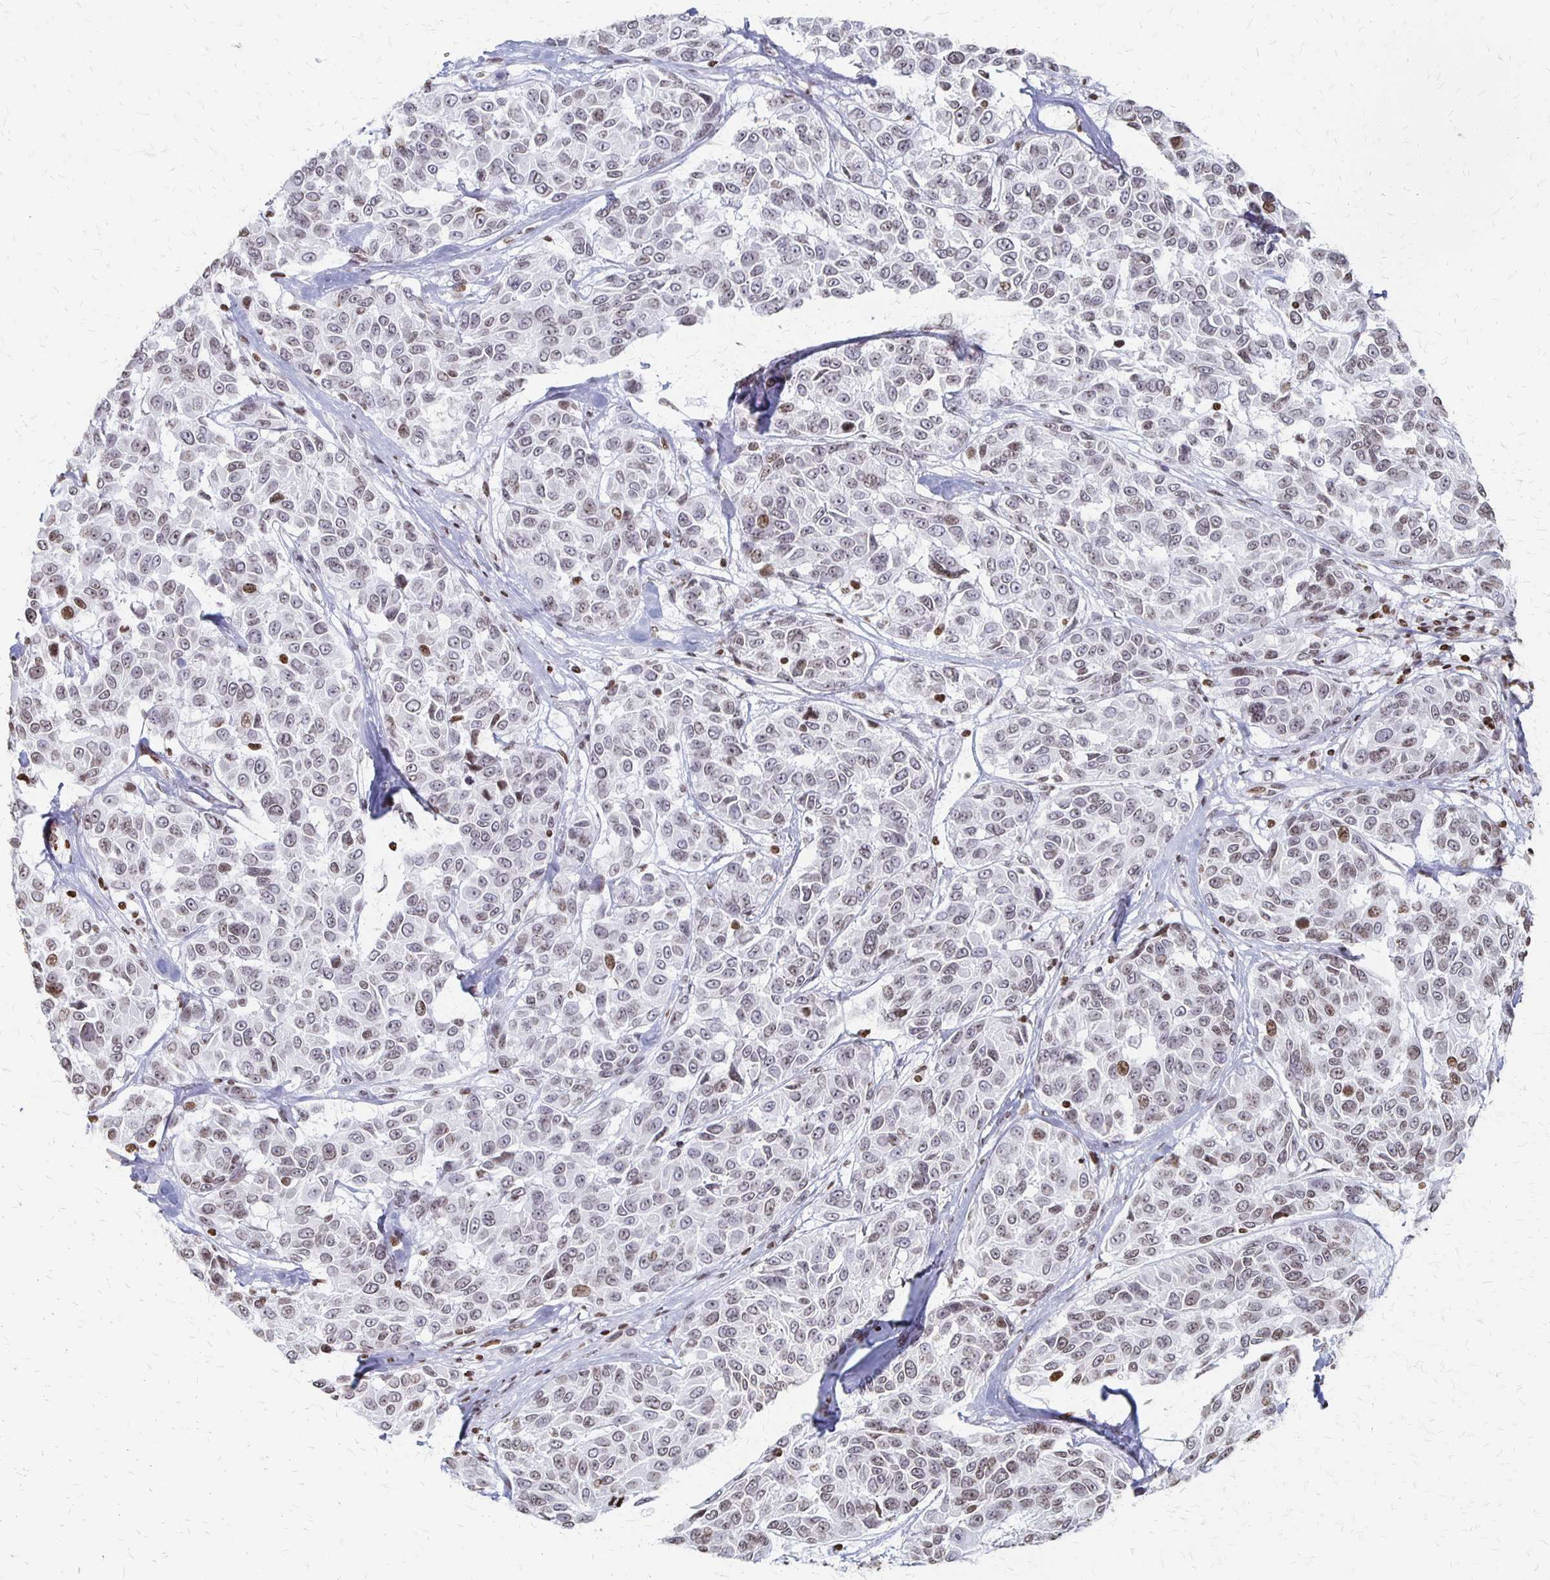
{"staining": {"intensity": "weak", "quantity": "25%-75%", "location": "nuclear"}, "tissue": "melanoma", "cell_type": "Tumor cells", "image_type": "cancer", "snomed": [{"axis": "morphology", "description": "Malignant melanoma, NOS"}, {"axis": "topography", "description": "Skin"}], "caption": "Immunohistochemical staining of human malignant melanoma exhibits low levels of weak nuclear protein positivity in approximately 25%-75% of tumor cells.", "gene": "ZNF280C", "patient": {"sex": "female", "age": 66}}